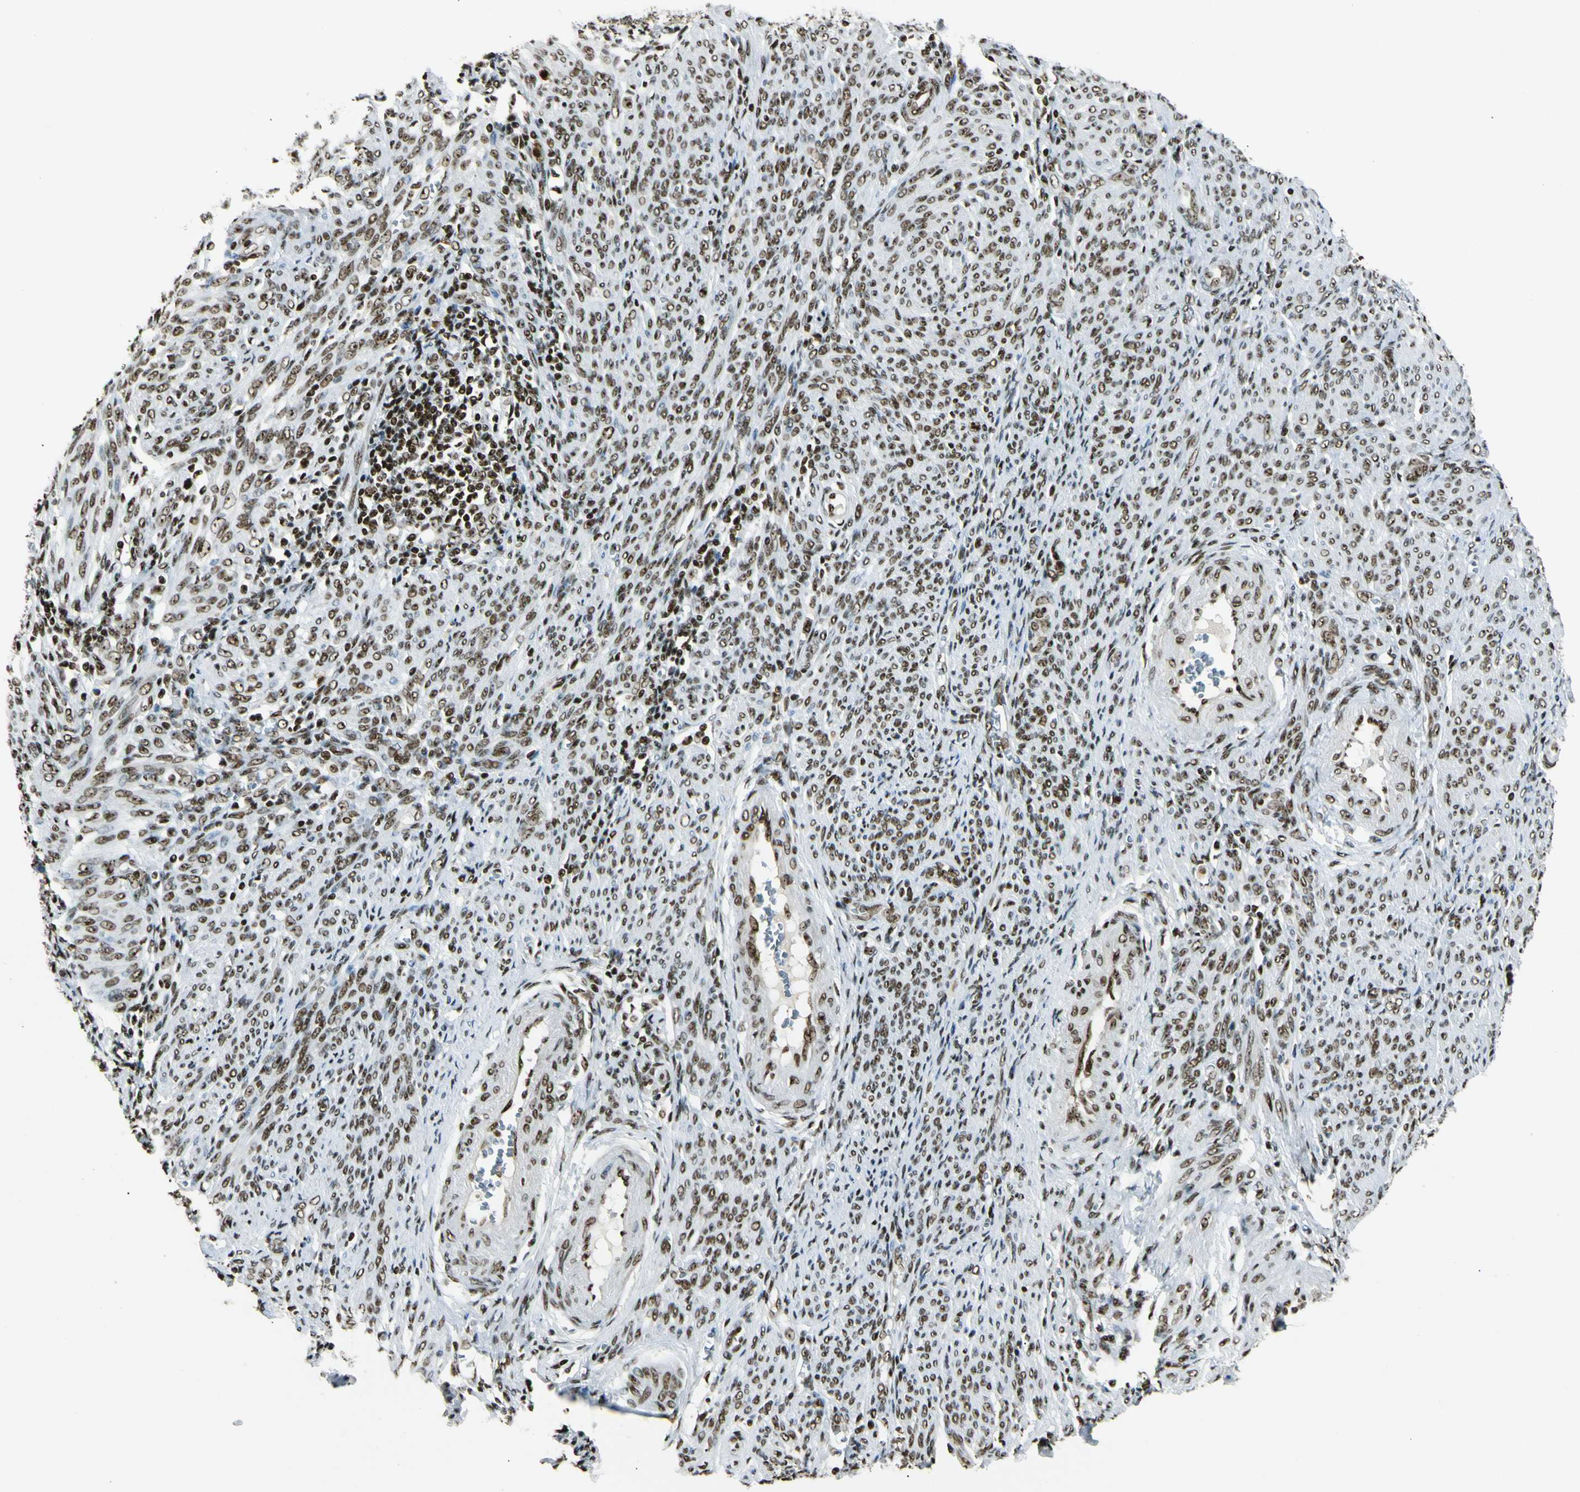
{"staining": {"intensity": "strong", "quantity": ">75%", "location": "nuclear"}, "tissue": "endometrial cancer", "cell_type": "Tumor cells", "image_type": "cancer", "snomed": [{"axis": "morphology", "description": "Adenocarcinoma, NOS"}, {"axis": "topography", "description": "Endometrium"}], "caption": "Human endometrial cancer (adenocarcinoma) stained with a protein marker displays strong staining in tumor cells.", "gene": "UBTF", "patient": {"sex": "female", "age": 75}}